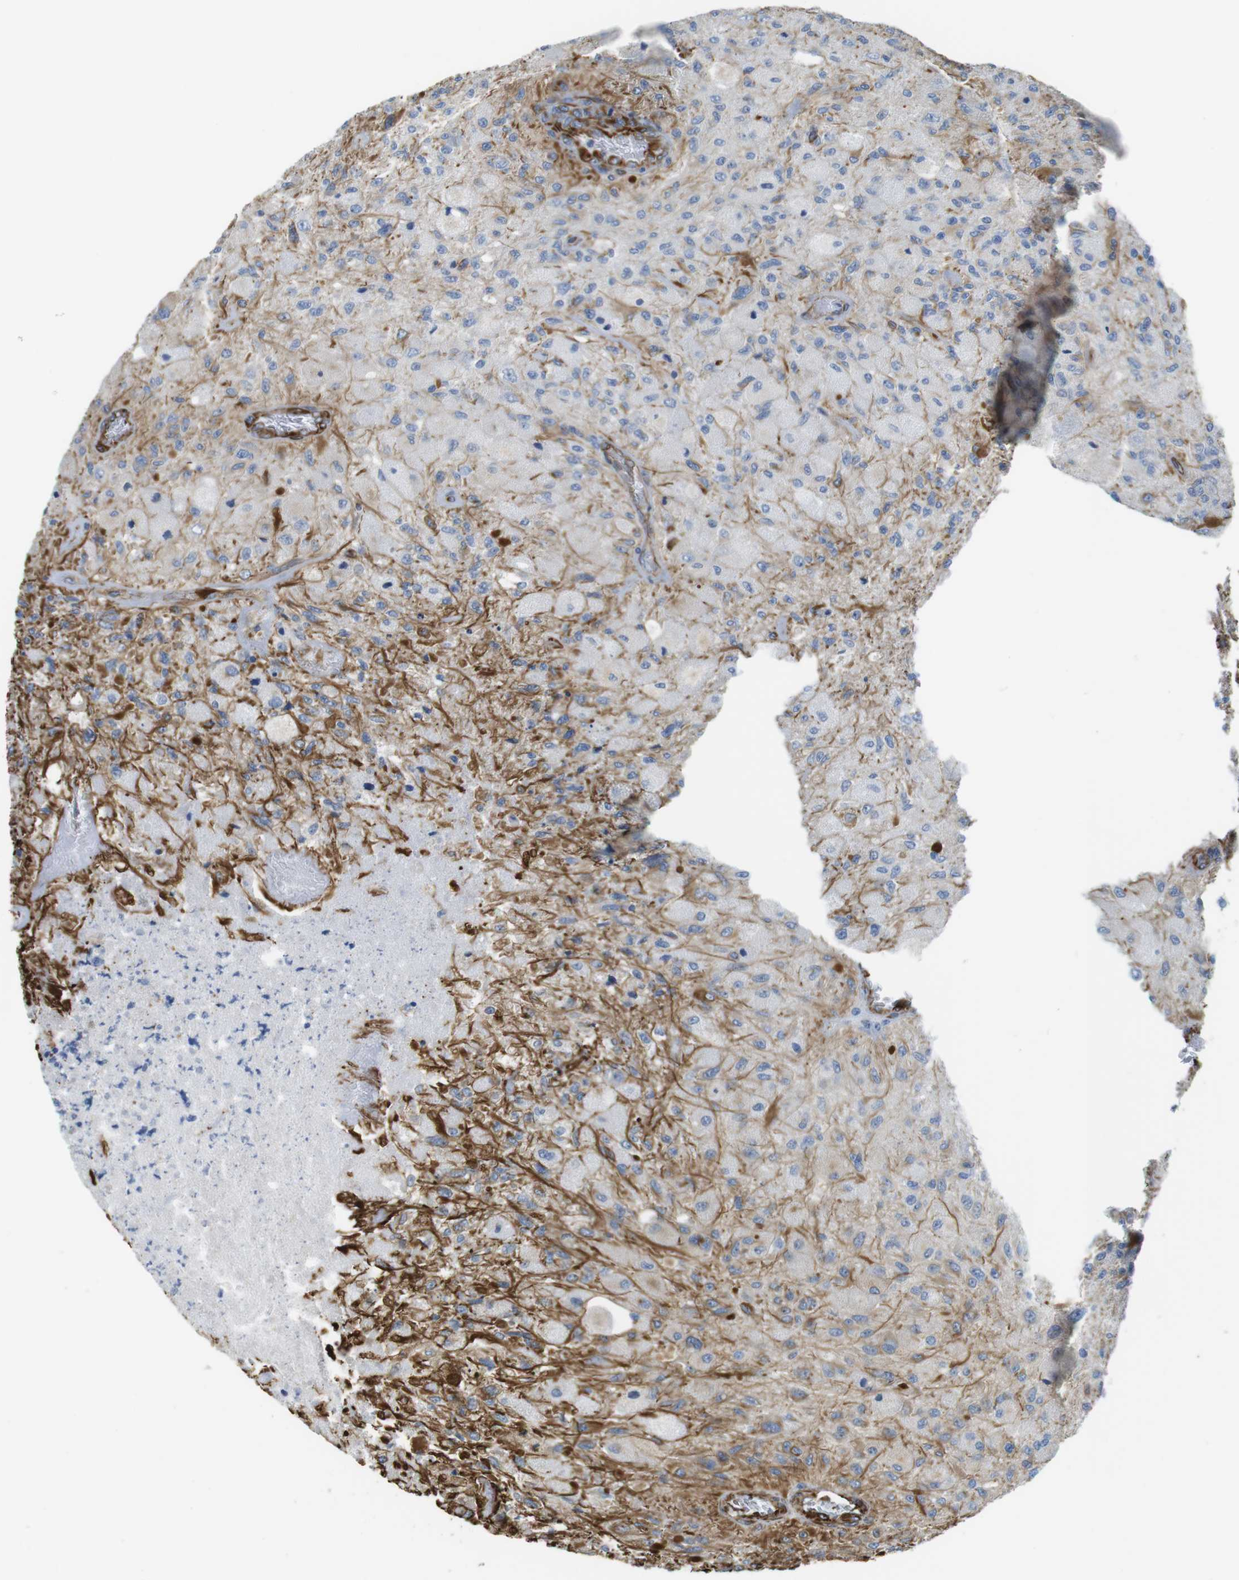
{"staining": {"intensity": "moderate", "quantity": "<25%", "location": "none"}, "tissue": "glioma", "cell_type": "Tumor cells", "image_type": "cancer", "snomed": [{"axis": "morphology", "description": "Normal tissue, NOS"}, {"axis": "morphology", "description": "Glioma, malignant, High grade"}, {"axis": "topography", "description": "Cerebral cortex"}], "caption": "About <25% of tumor cells in malignant glioma (high-grade) demonstrate moderate None protein positivity as visualized by brown immunohistochemical staining.", "gene": "RALGPS1", "patient": {"sex": "male", "age": 77}}